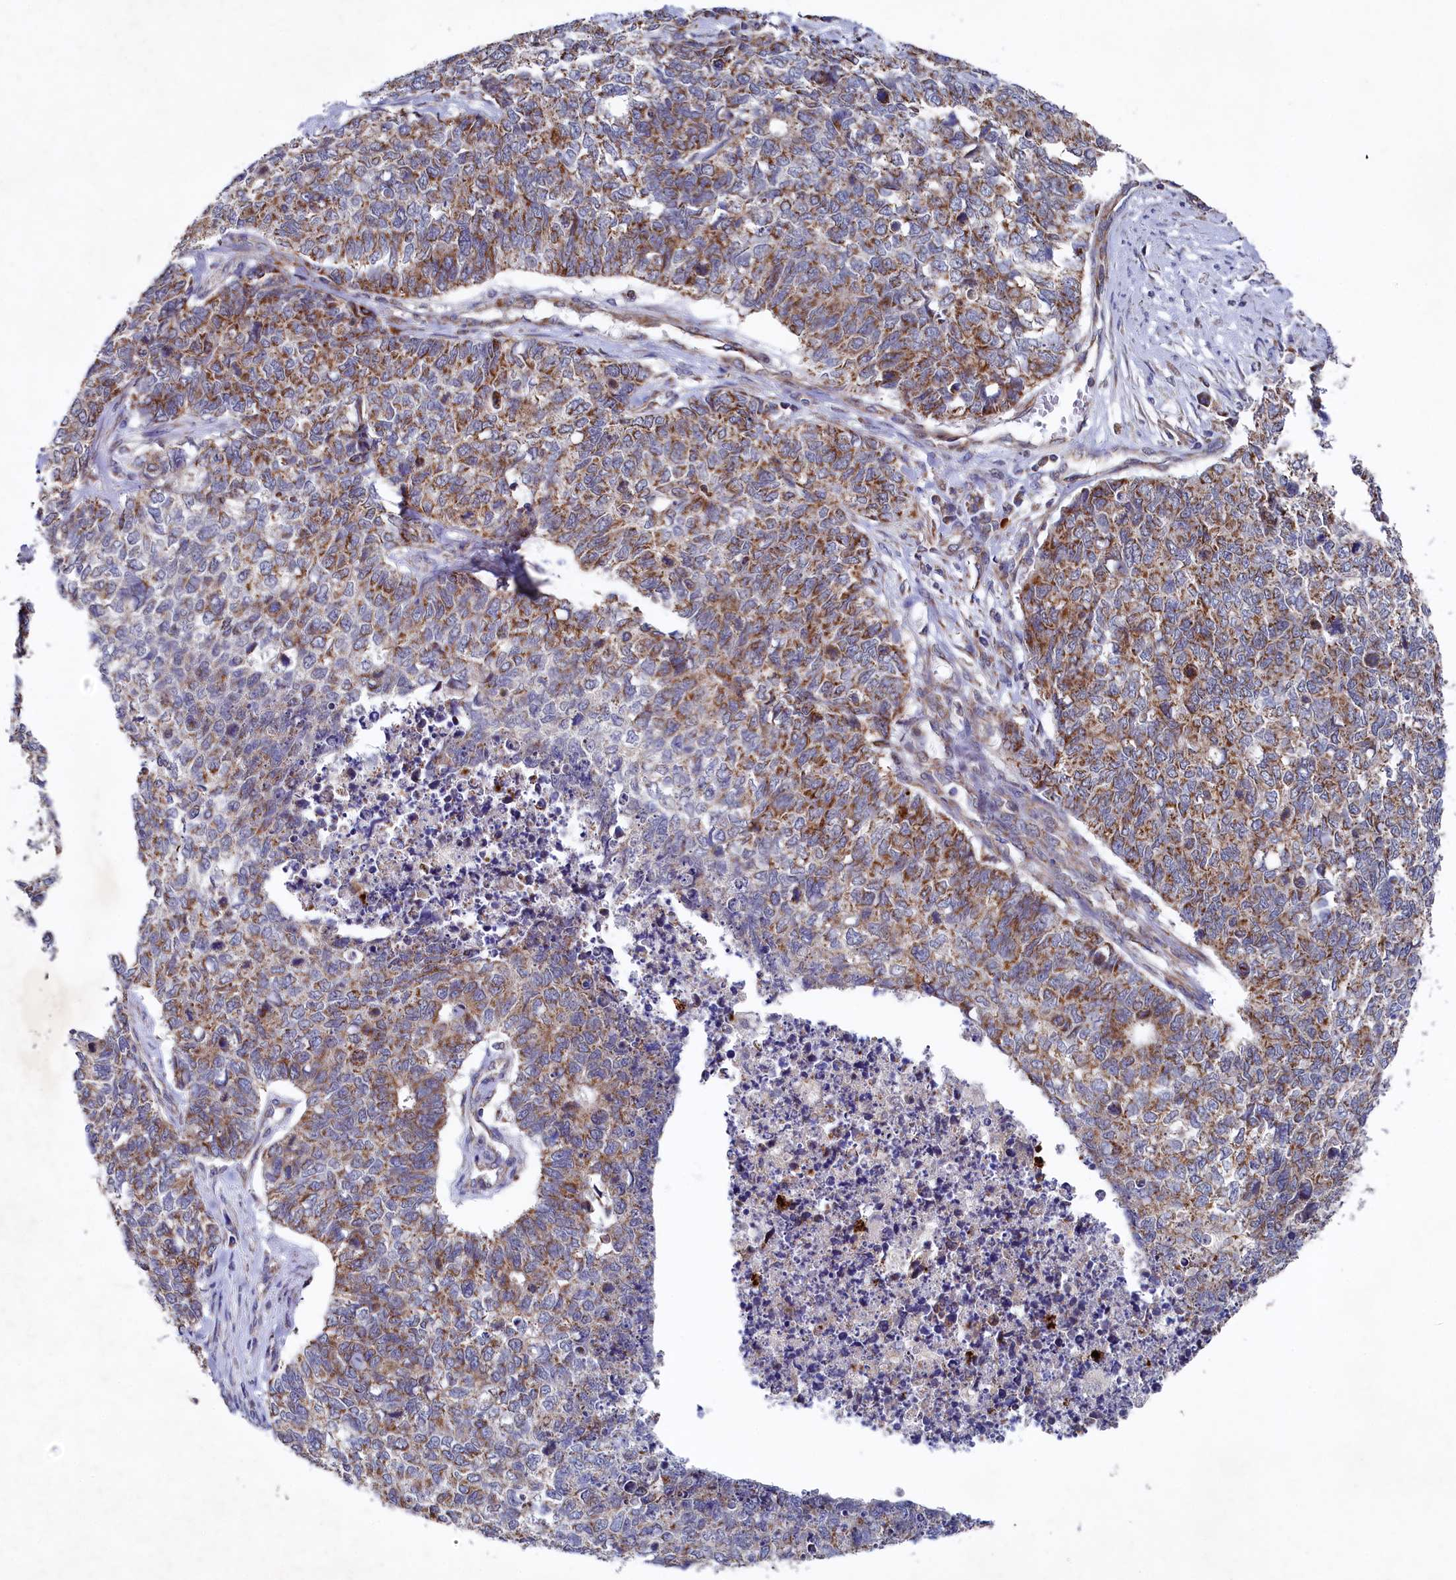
{"staining": {"intensity": "moderate", "quantity": "25%-75%", "location": "cytoplasmic/membranous"}, "tissue": "cervical cancer", "cell_type": "Tumor cells", "image_type": "cancer", "snomed": [{"axis": "morphology", "description": "Squamous cell carcinoma, NOS"}, {"axis": "topography", "description": "Cervix"}], "caption": "Protein expression analysis of squamous cell carcinoma (cervical) demonstrates moderate cytoplasmic/membranous expression in about 25%-75% of tumor cells.", "gene": "CHCHD1", "patient": {"sex": "female", "age": 63}}